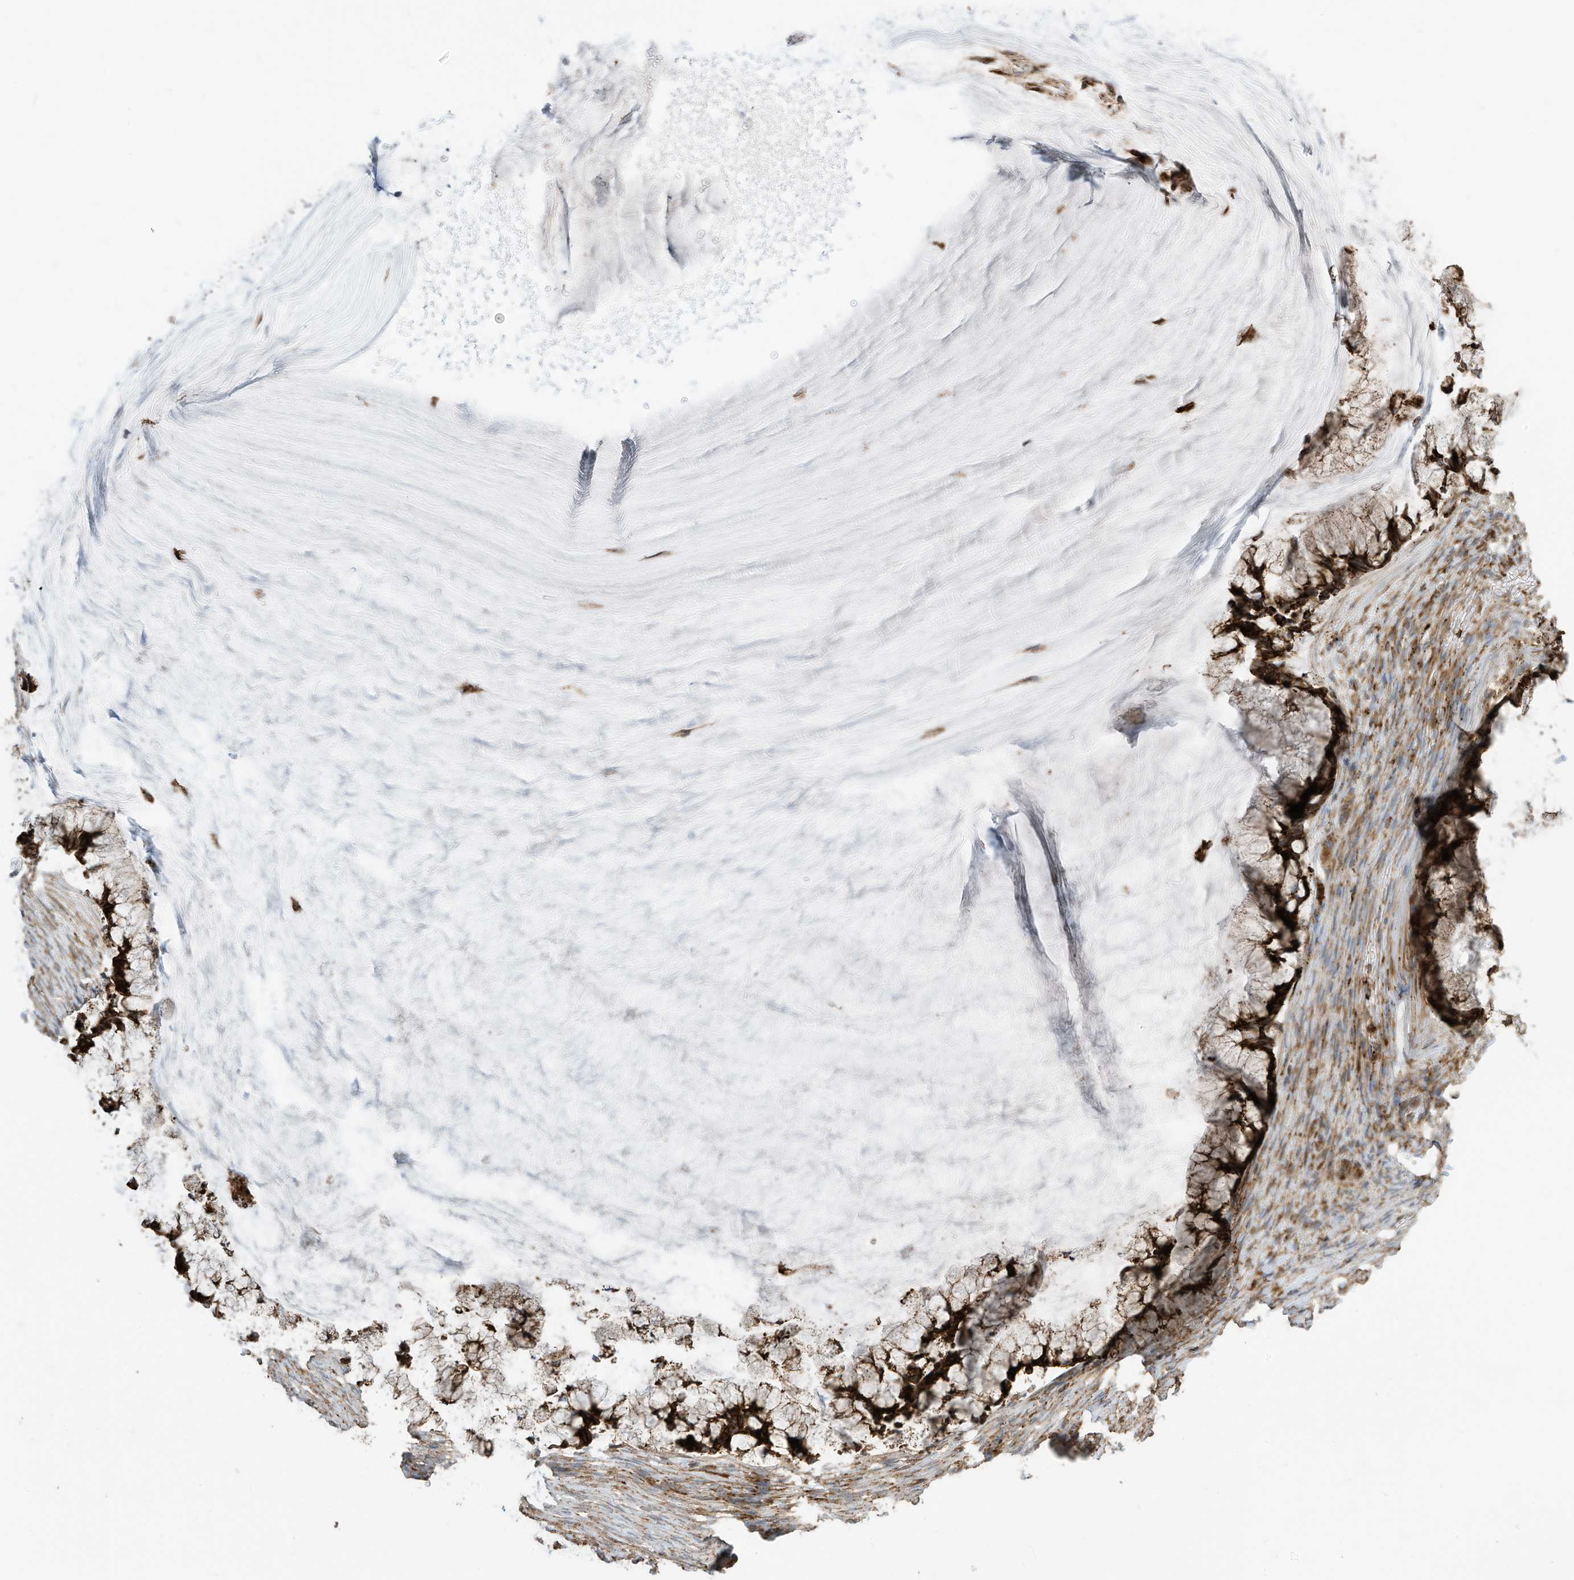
{"staining": {"intensity": "strong", "quantity": ">75%", "location": "cytoplasmic/membranous"}, "tissue": "ovarian cancer", "cell_type": "Tumor cells", "image_type": "cancer", "snomed": [{"axis": "morphology", "description": "Cystadenocarcinoma, mucinous, NOS"}, {"axis": "topography", "description": "Ovary"}], "caption": "A high amount of strong cytoplasmic/membranous positivity is appreciated in approximately >75% of tumor cells in mucinous cystadenocarcinoma (ovarian) tissue.", "gene": "TRNAU1AP", "patient": {"sex": "female", "age": 42}}